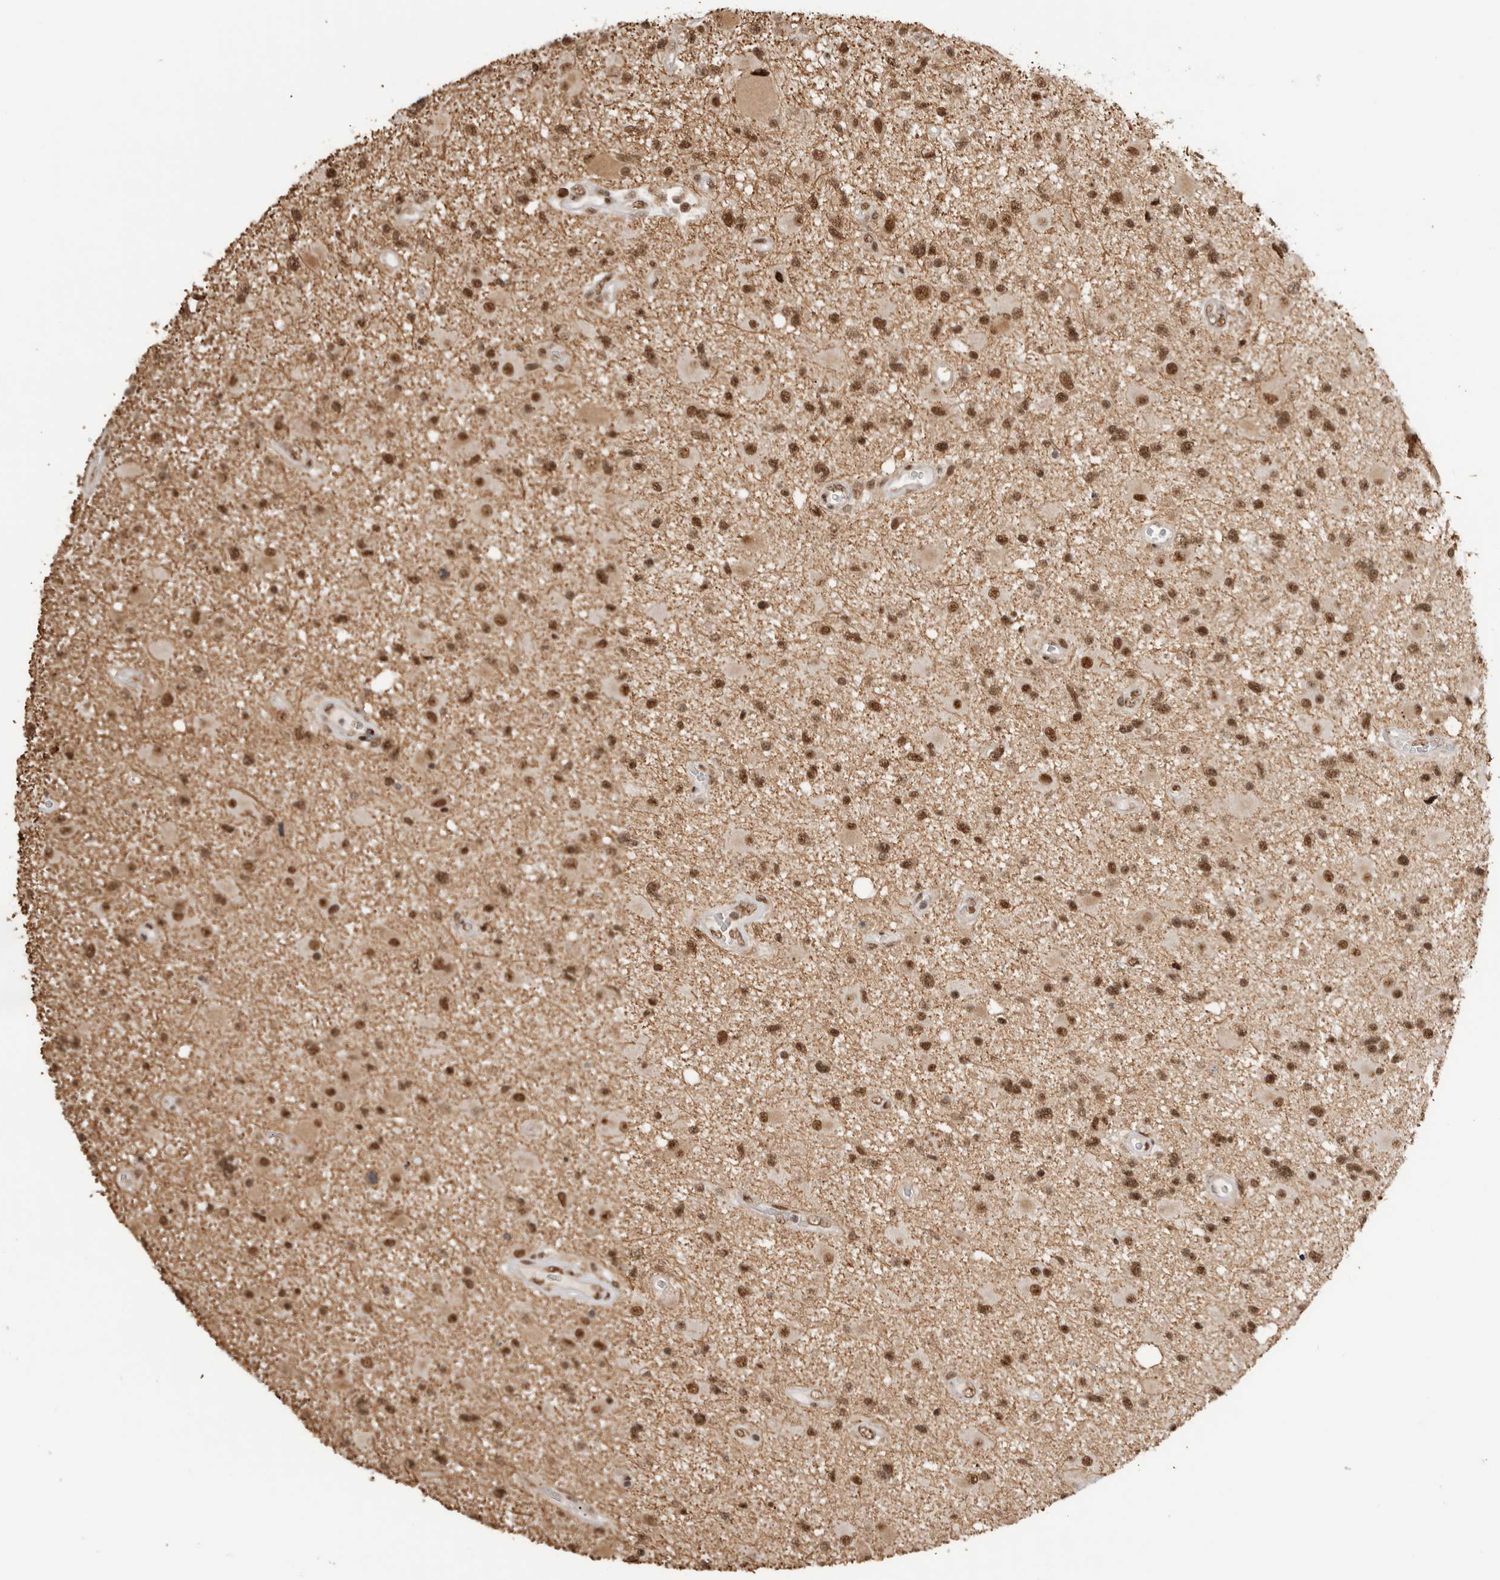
{"staining": {"intensity": "strong", "quantity": ">75%", "location": "nuclear"}, "tissue": "glioma", "cell_type": "Tumor cells", "image_type": "cancer", "snomed": [{"axis": "morphology", "description": "Glioma, malignant, High grade"}, {"axis": "topography", "description": "Brain"}], "caption": "Immunohistochemistry (IHC) micrograph of human glioma stained for a protein (brown), which reveals high levels of strong nuclear expression in approximately >75% of tumor cells.", "gene": "NCAPG2", "patient": {"sex": "male", "age": 33}}